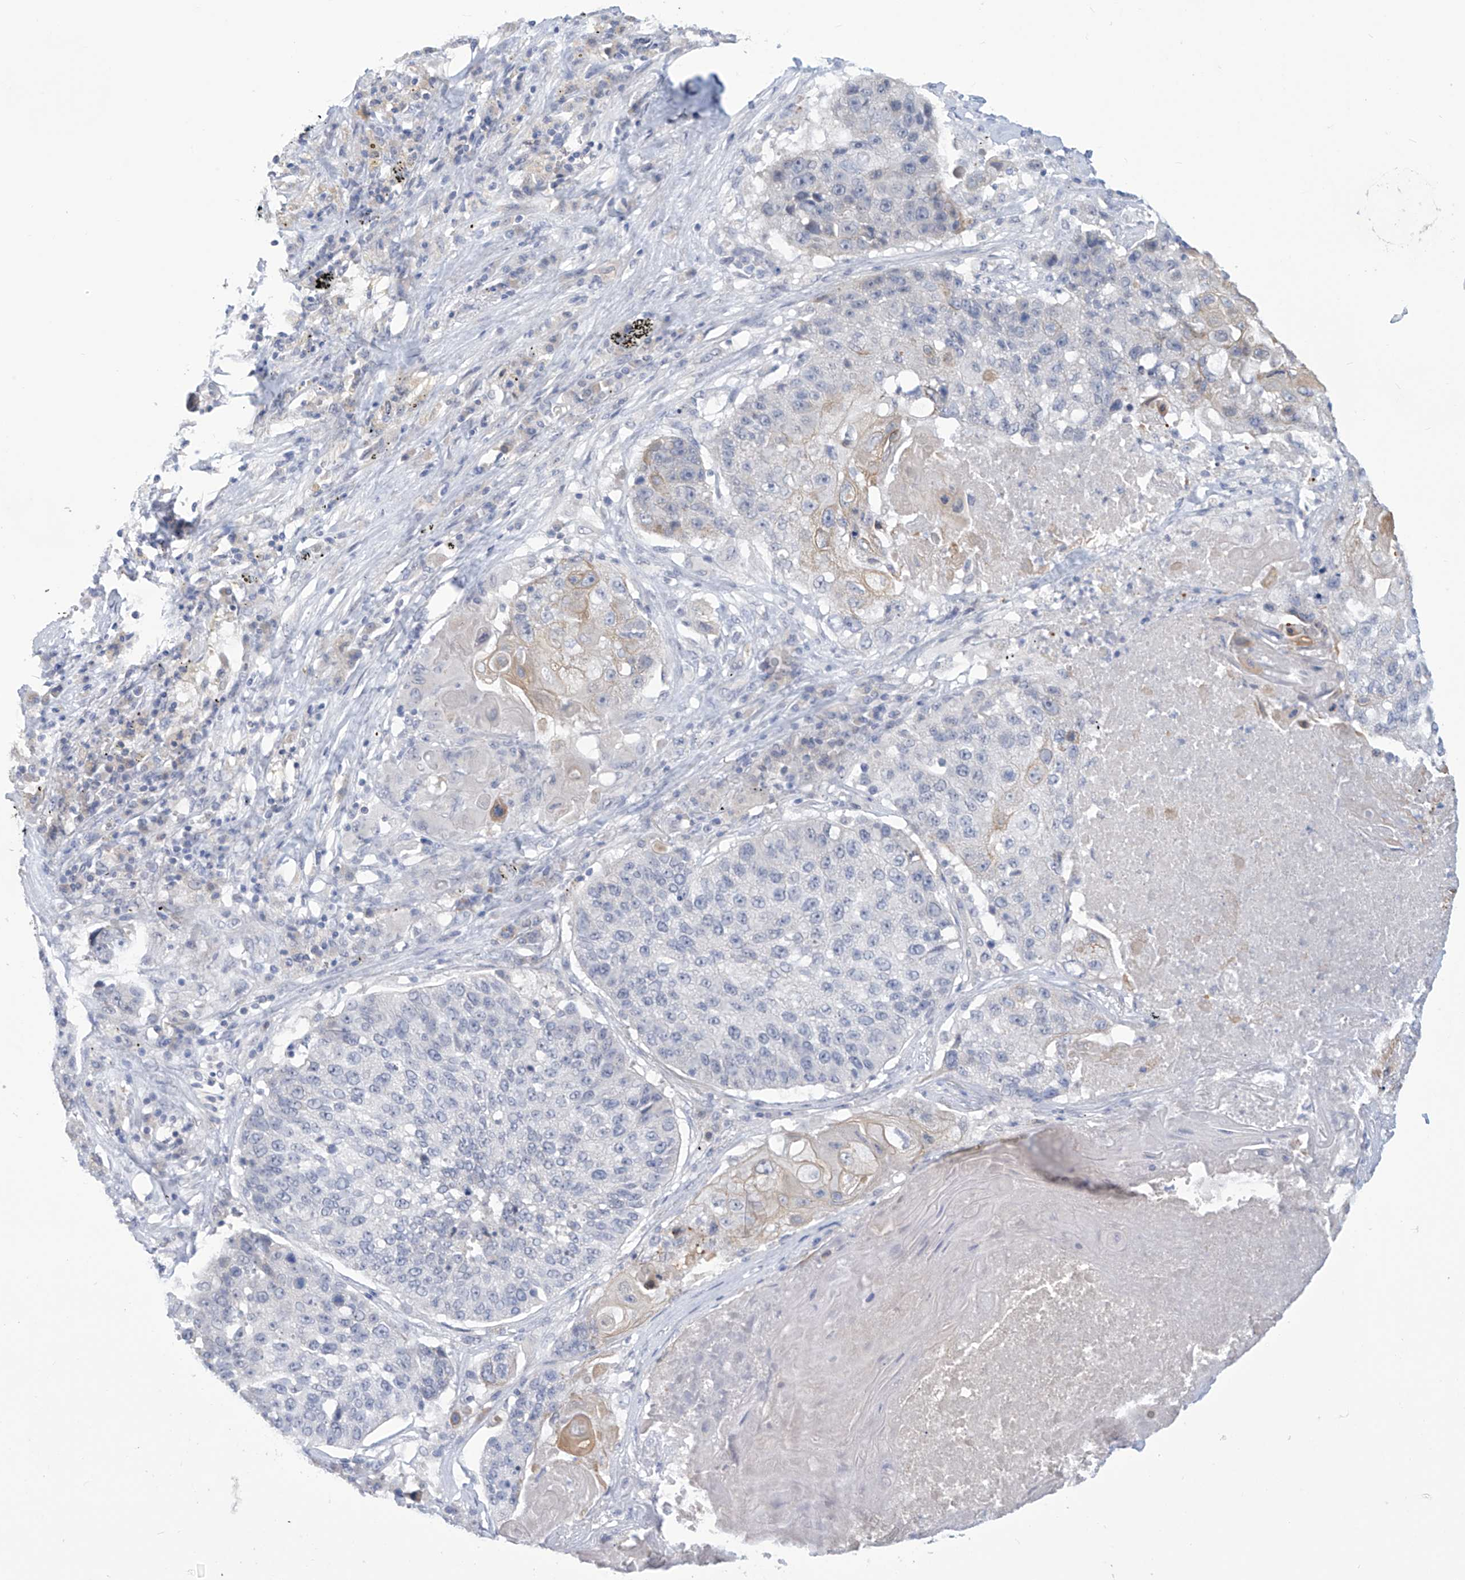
{"staining": {"intensity": "negative", "quantity": "none", "location": "none"}, "tissue": "lung cancer", "cell_type": "Tumor cells", "image_type": "cancer", "snomed": [{"axis": "morphology", "description": "Squamous cell carcinoma, NOS"}, {"axis": "topography", "description": "Lung"}], "caption": "Tumor cells show no significant staining in lung cancer.", "gene": "IBA57", "patient": {"sex": "male", "age": 61}}